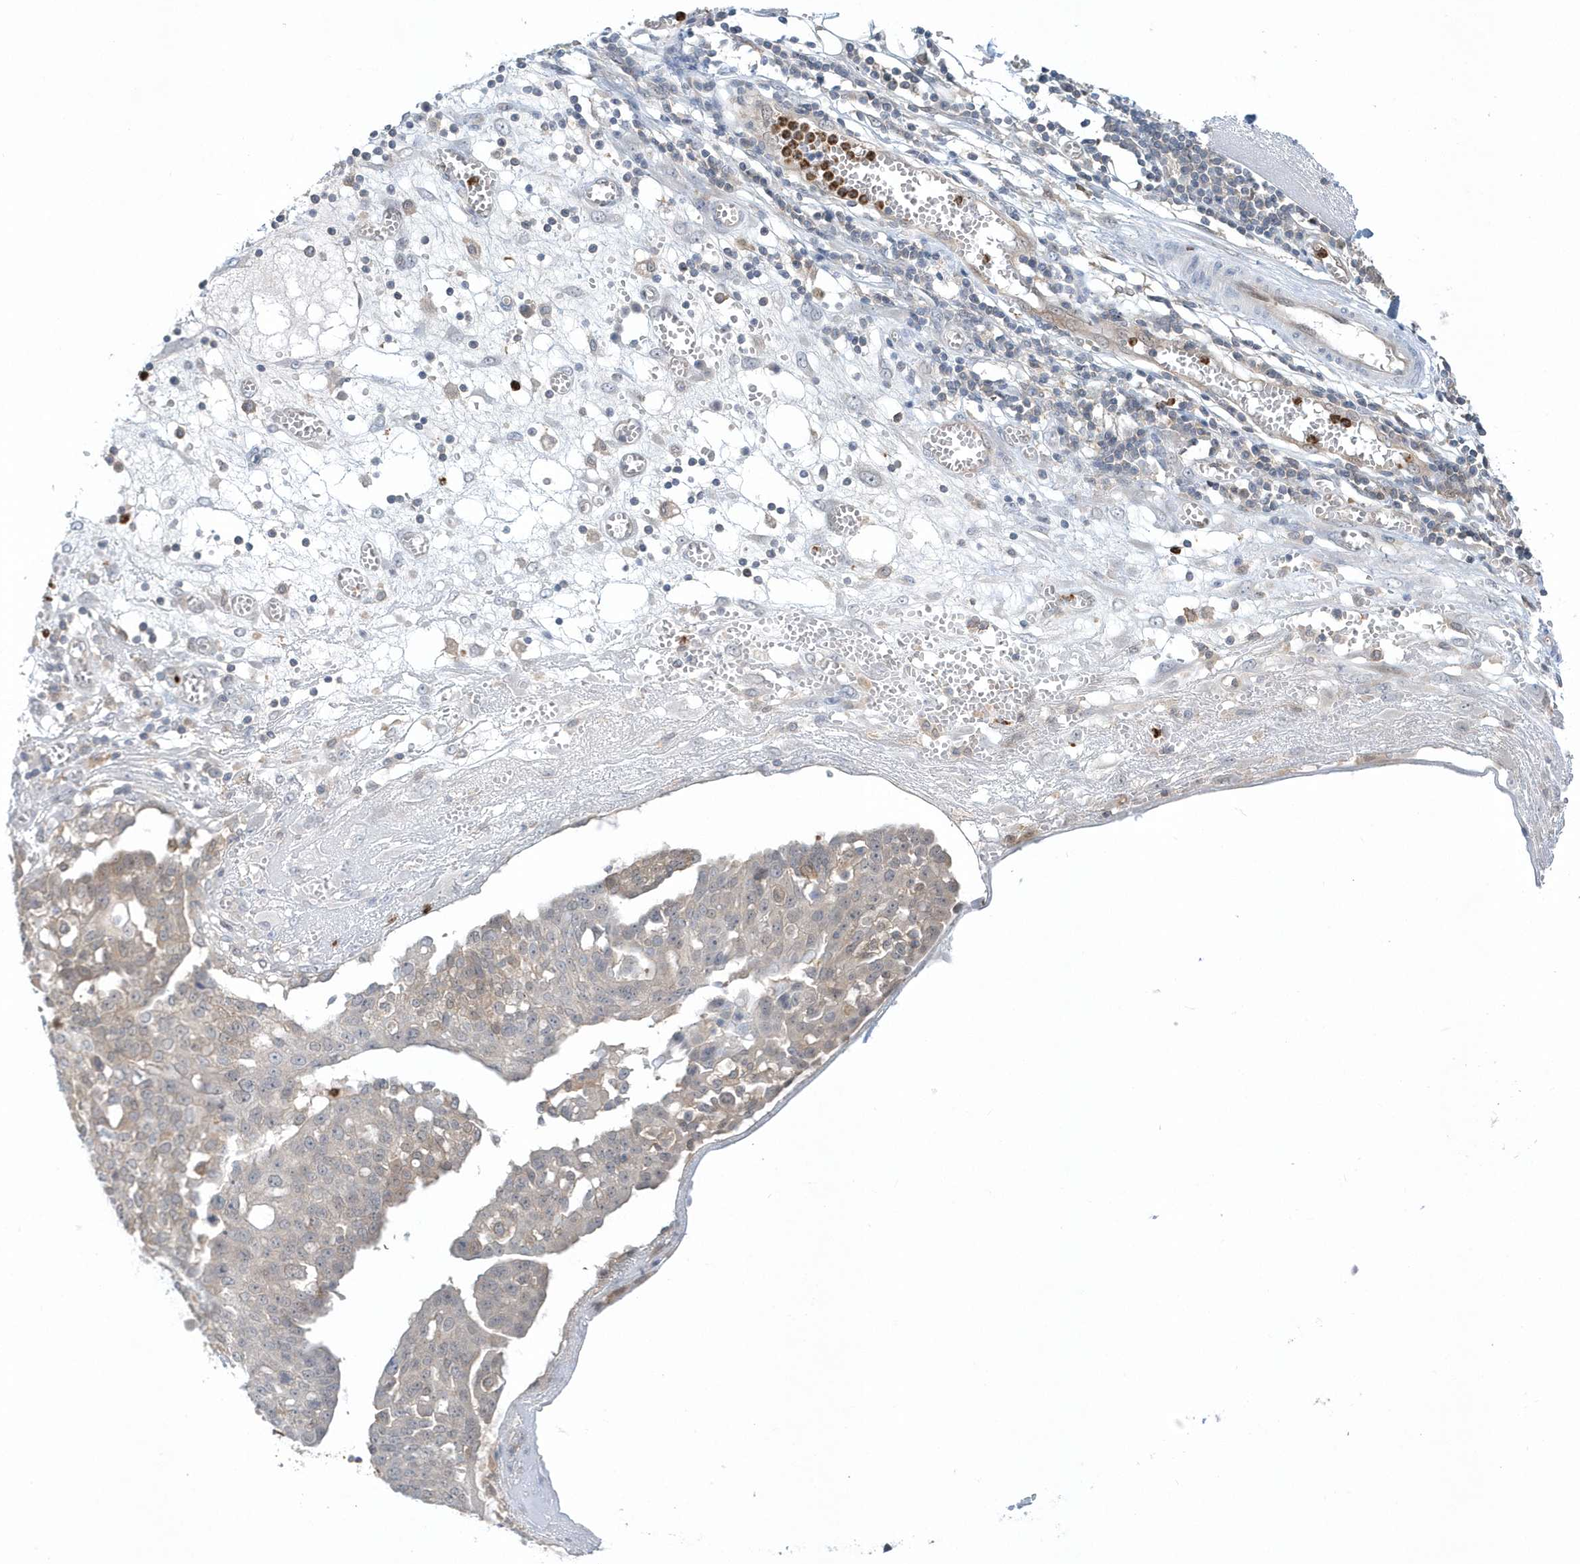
{"staining": {"intensity": "negative", "quantity": "none", "location": "none"}, "tissue": "ovarian cancer", "cell_type": "Tumor cells", "image_type": "cancer", "snomed": [{"axis": "morphology", "description": "Cystadenocarcinoma, serous, NOS"}, {"axis": "topography", "description": "Soft tissue"}, {"axis": "topography", "description": "Ovary"}], "caption": "This photomicrograph is of serous cystadenocarcinoma (ovarian) stained with immunohistochemistry to label a protein in brown with the nuclei are counter-stained blue. There is no positivity in tumor cells.", "gene": "RNF7", "patient": {"sex": "female", "age": 57}}